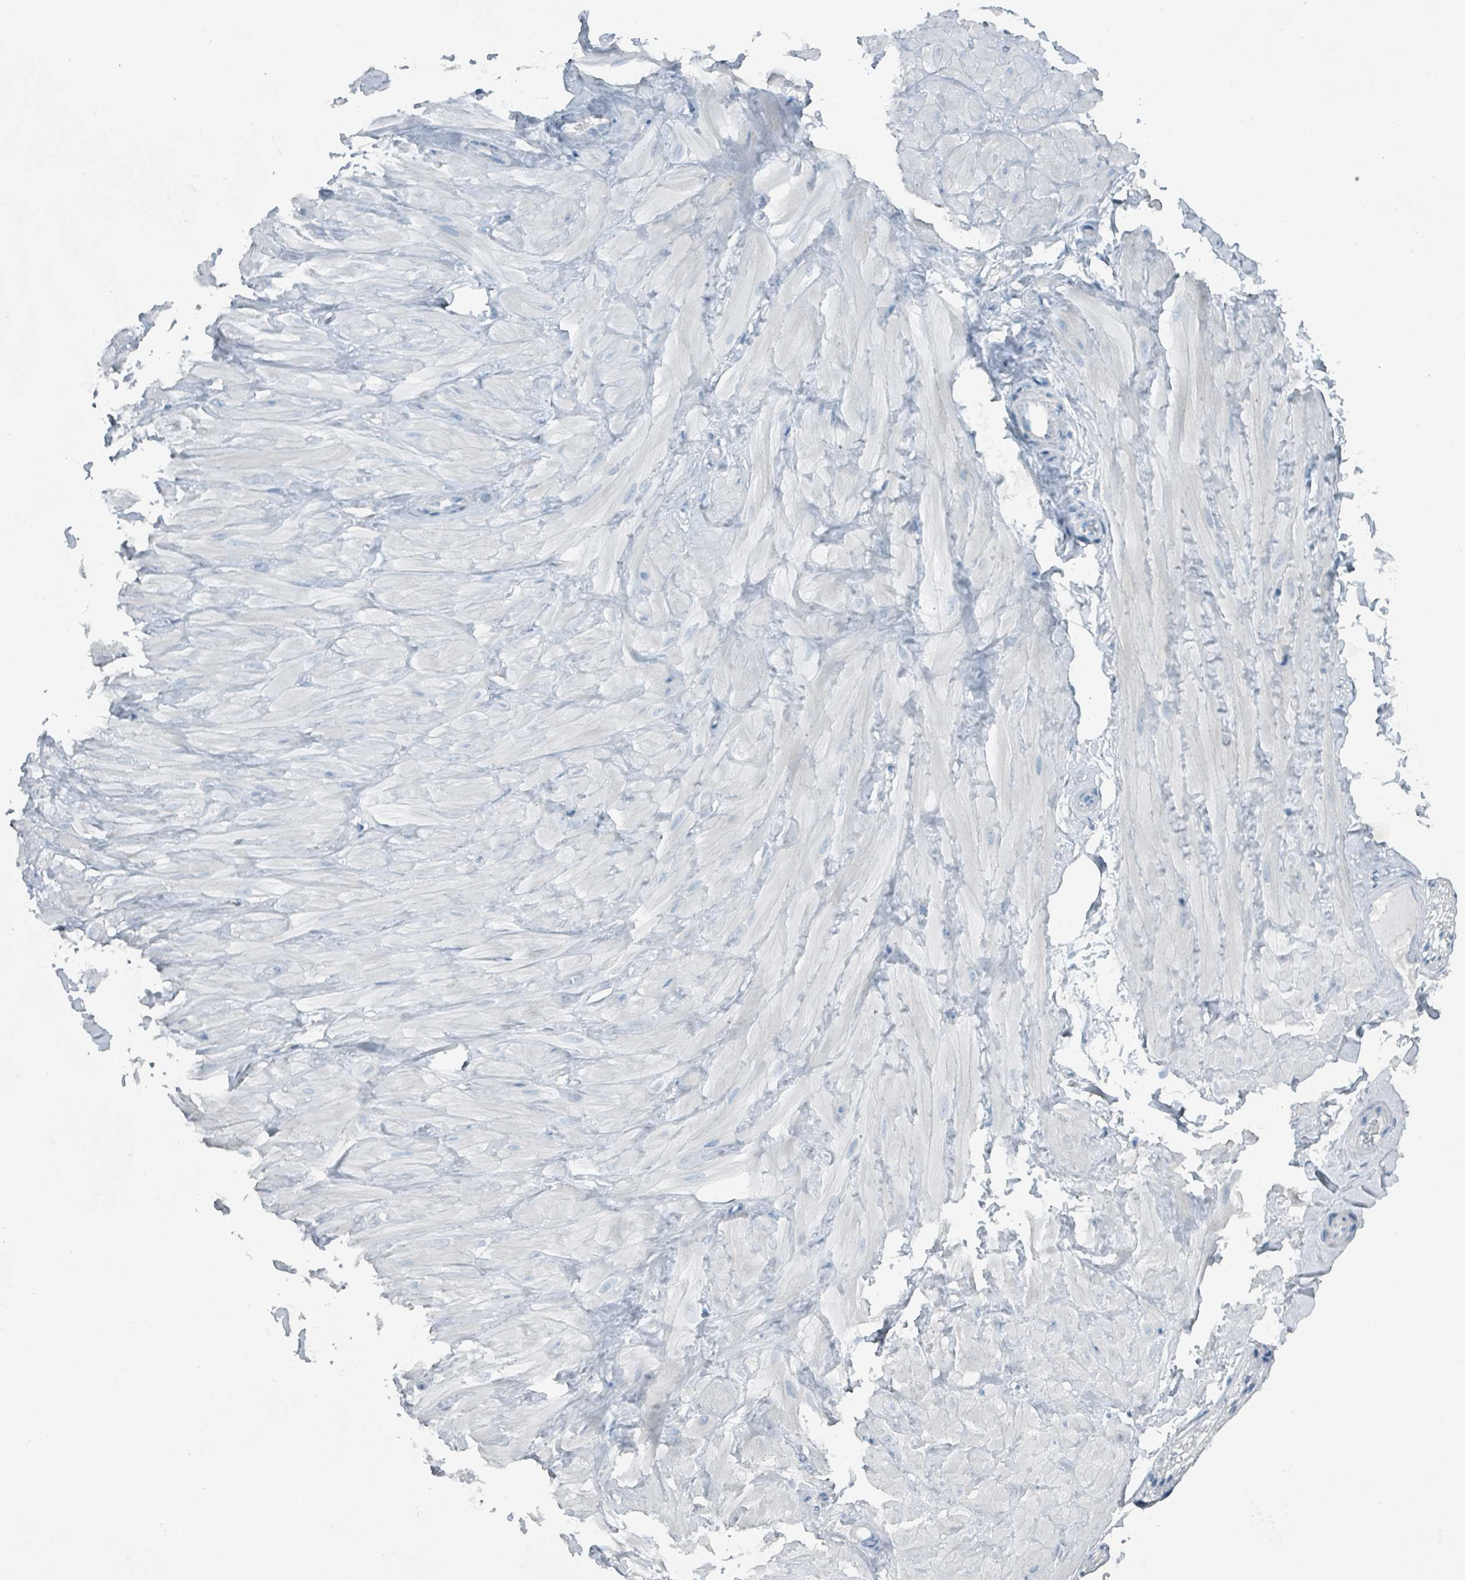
{"staining": {"intensity": "negative", "quantity": "none", "location": "none"}, "tissue": "adipose tissue", "cell_type": "Adipocytes", "image_type": "normal", "snomed": [{"axis": "morphology", "description": "Normal tissue, NOS"}, {"axis": "topography", "description": "Adipose tissue"}, {"axis": "topography", "description": "Vascular tissue"}, {"axis": "topography", "description": "Peripheral nerve tissue"}], "caption": "Adipocytes are negative for protein expression in benign human adipose tissue. The staining was performed using DAB to visualize the protein expression in brown, while the nuclei were stained in blue with hematoxylin (Magnification: 20x).", "gene": "GAMT", "patient": {"sex": "male", "age": 25}}